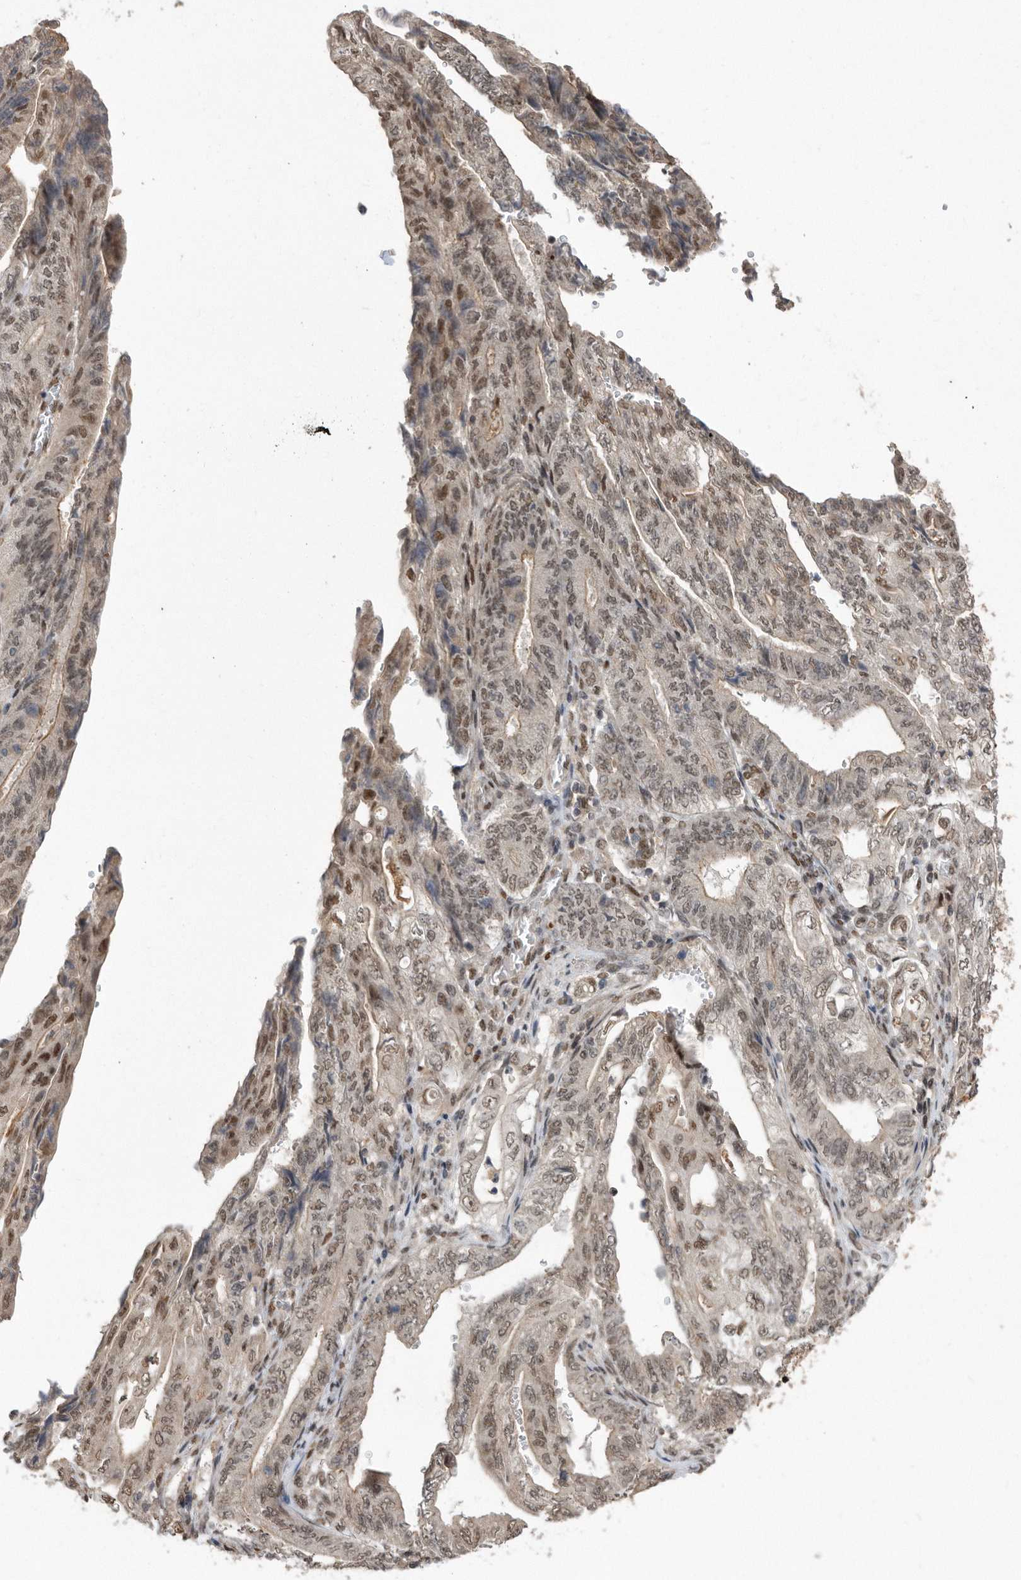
{"staining": {"intensity": "moderate", "quantity": ">75%", "location": "nuclear"}, "tissue": "stomach cancer", "cell_type": "Tumor cells", "image_type": "cancer", "snomed": [{"axis": "morphology", "description": "Adenocarcinoma, NOS"}, {"axis": "topography", "description": "Stomach"}], "caption": "Protein expression analysis of human stomach cancer (adenocarcinoma) reveals moderate nuclear expression in about >75% of tumor cells.", "gene": "TDRD3", "patient": {"sex": "female", "age": 73}}